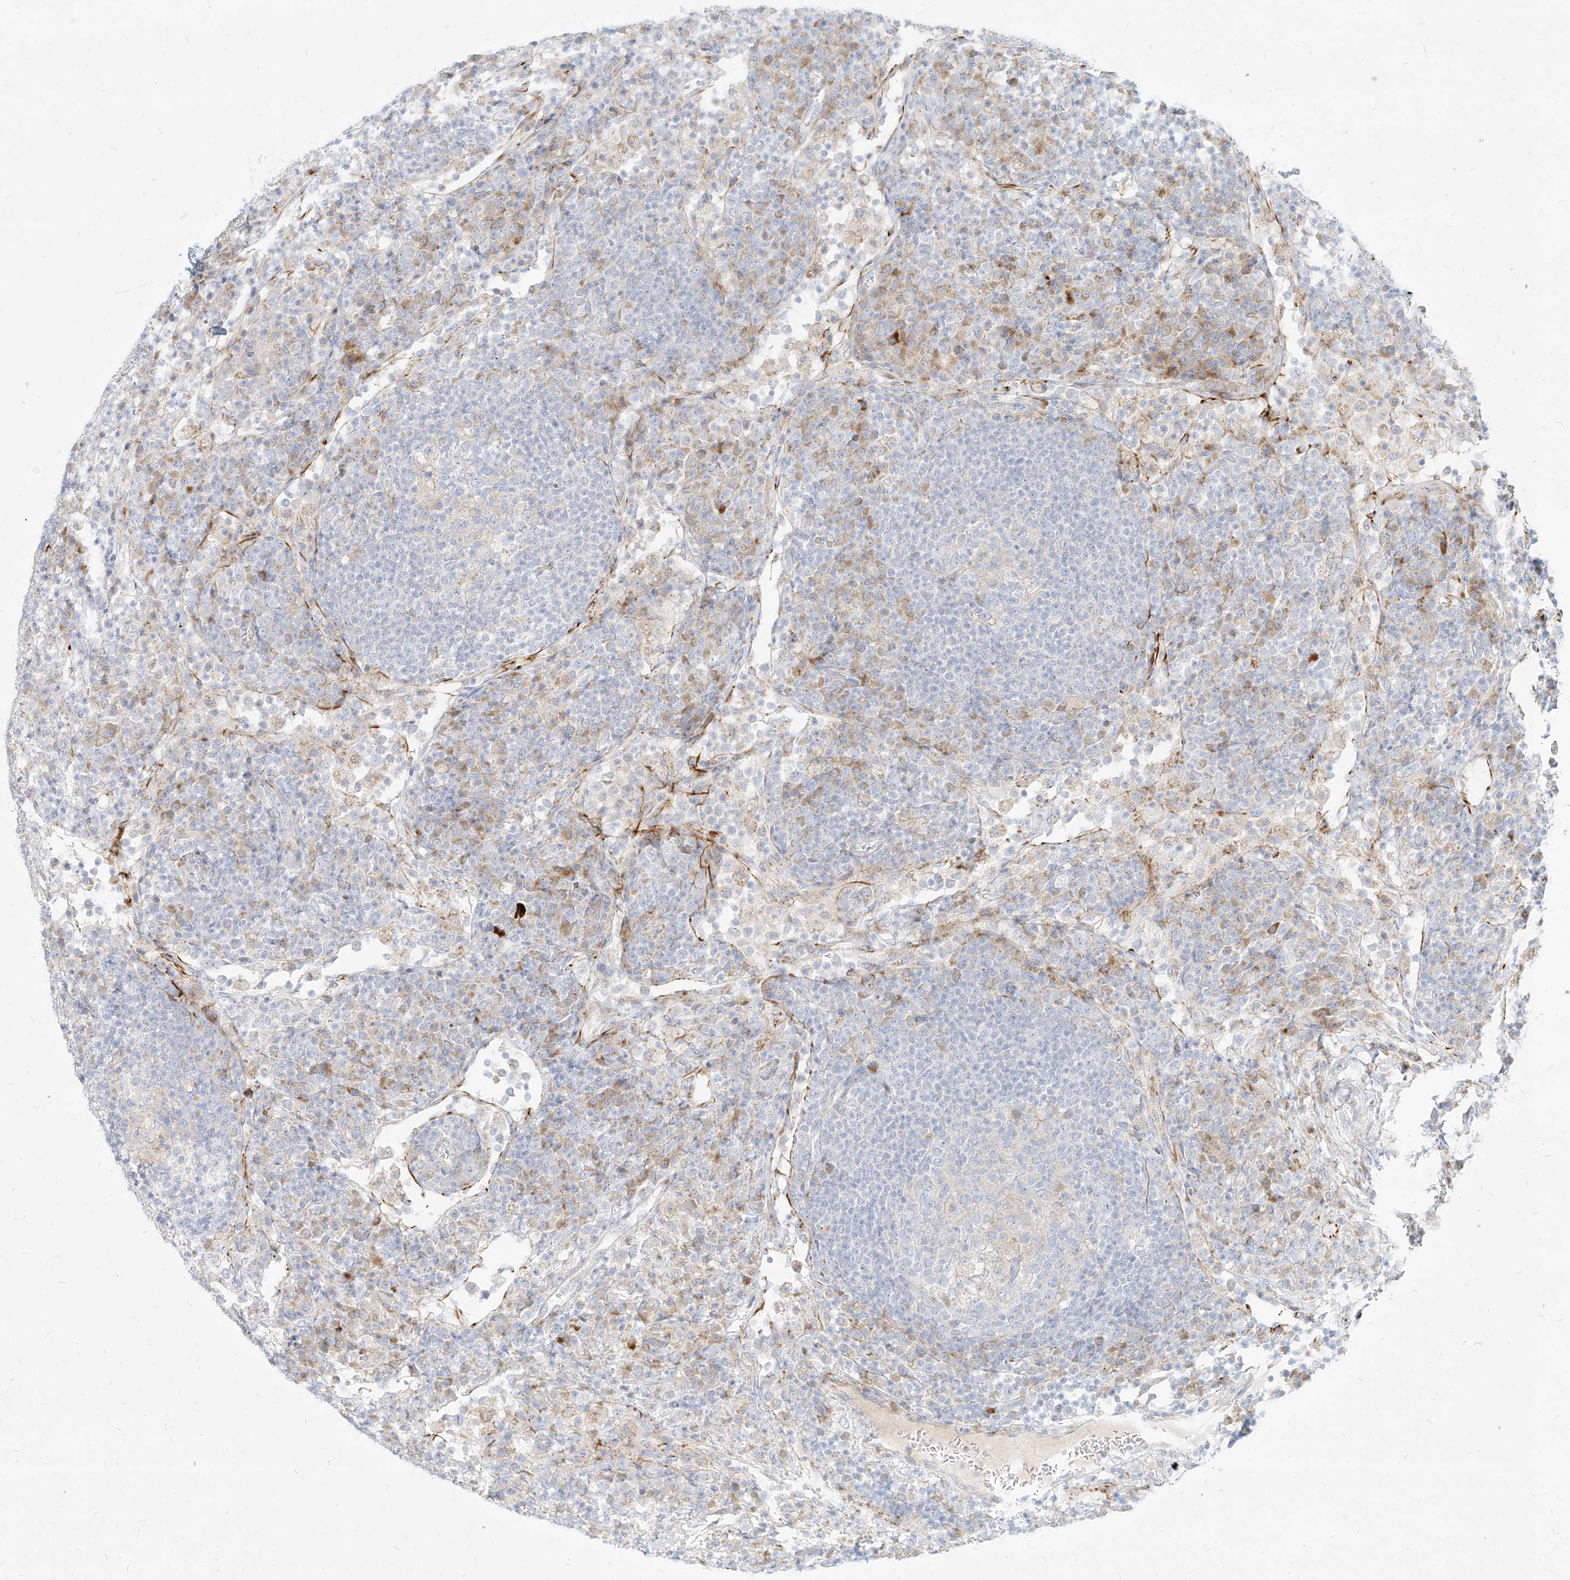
{"staining": {"intensity": "negative", "quantity": "none", "location": "none"}, "tissue": "lymph node", "cell_type": "Germinal center cells", "image_type": "normal", "snomed": [{"axis": "morphology", "description": "Normal tissue, NOS"}, {"axis": "topography", "description": "Lymph node"}], "caption": "This photomicrograph is of normal lymph node stained with IHC to label a protein in brown with the nuclei are counter-stained blue. There is no positivity in germinal center cells.", "gene": "MTX2", "patient": {"sex": "female", "age": 53}}